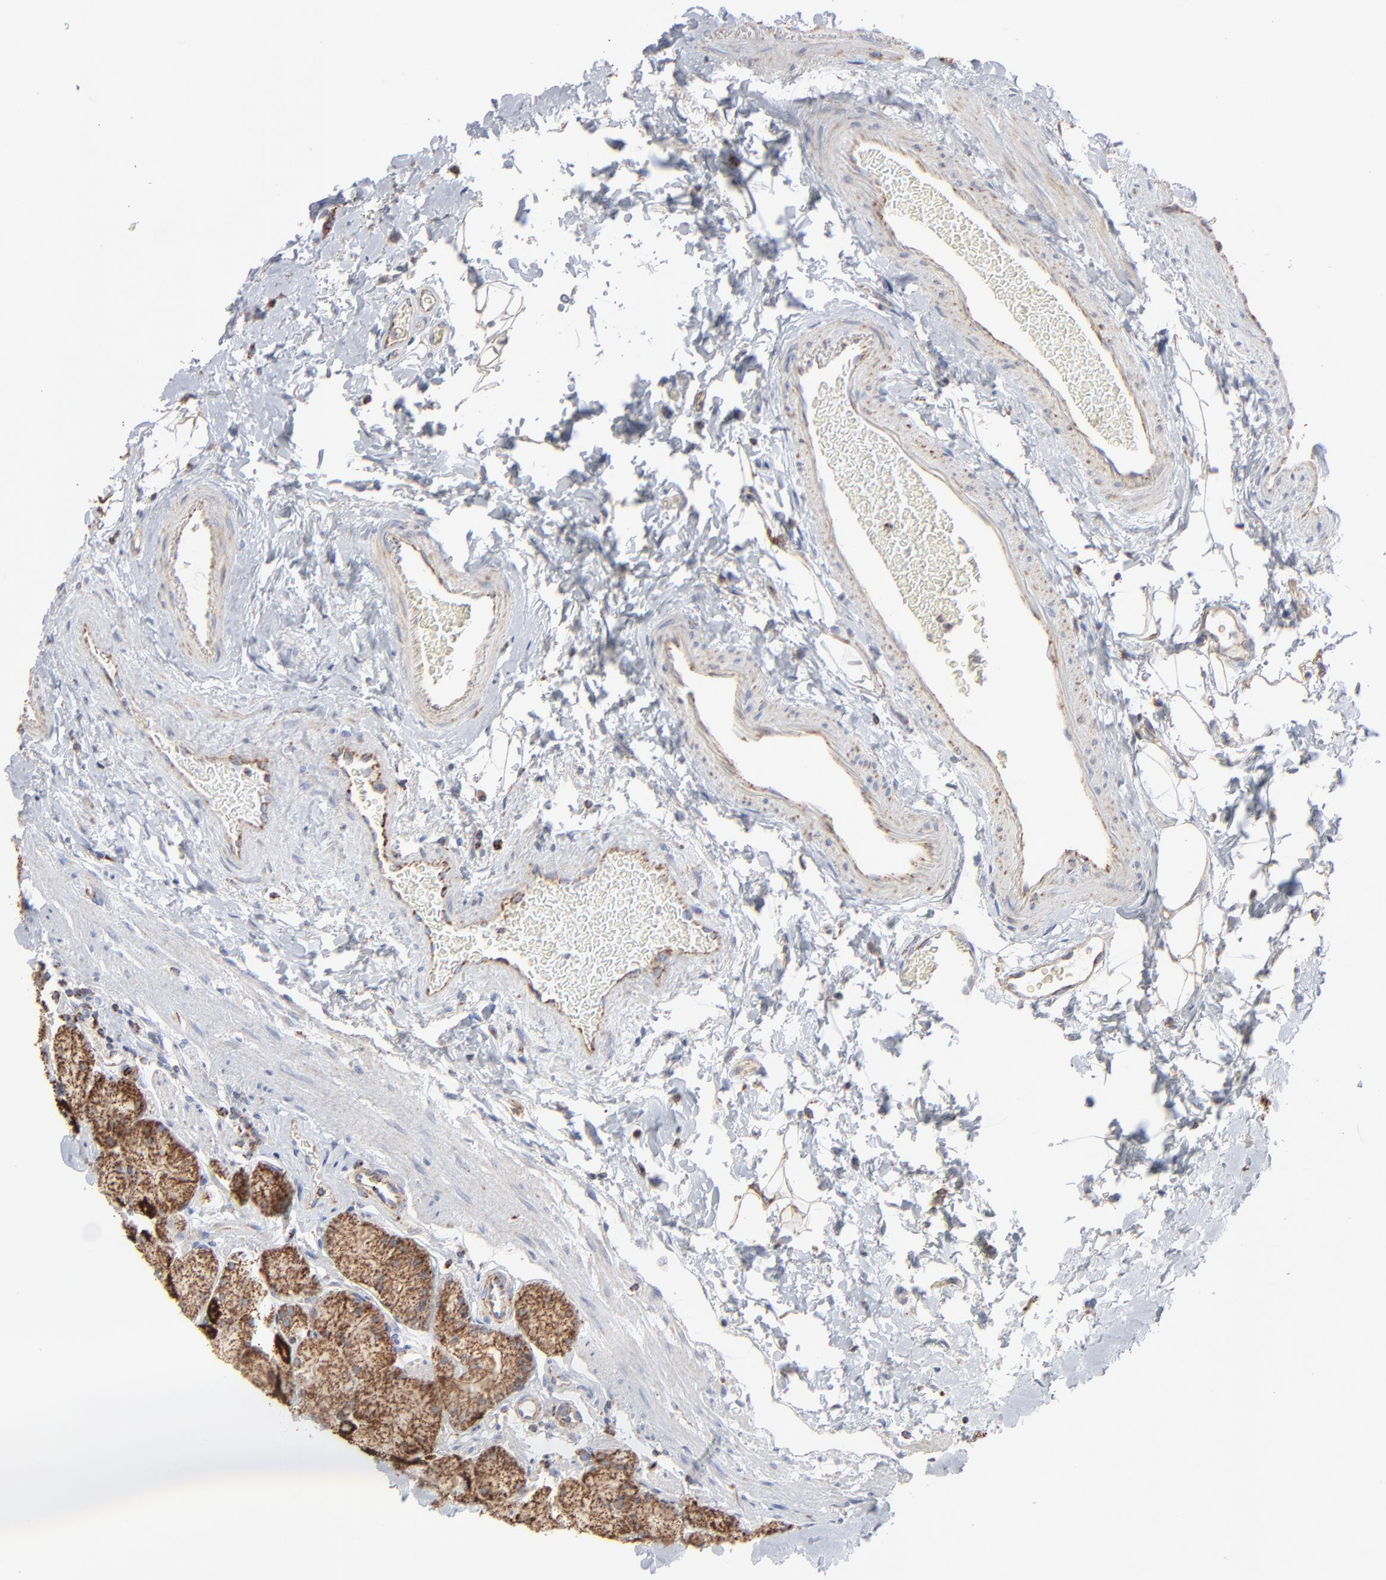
{"staining": {"intensity": "strong", "quantity": ">75%", "location": "cytoplasmic/membranous"}, "tissue": "stomach", "cell_type": "Glandular cells", "image_type": "normal", "snomed": [{"axis": "morphology", "description": "Normal tissue, NOS"}, {"axis": "topography", "description": "Stomach, upper"}, {"axis": "topography", "description": "Stomach"}], "caption": "Brown immunohistochemical staining in unremarkable human stomach exhibits strong cytoplasmic/membranous staining in approximately >75% of glandular cells. The protein is shown in brown color, while the nuclei are stained blue.", "gene": "ASB3", "patient": {"sex": "male", "age": 76}}